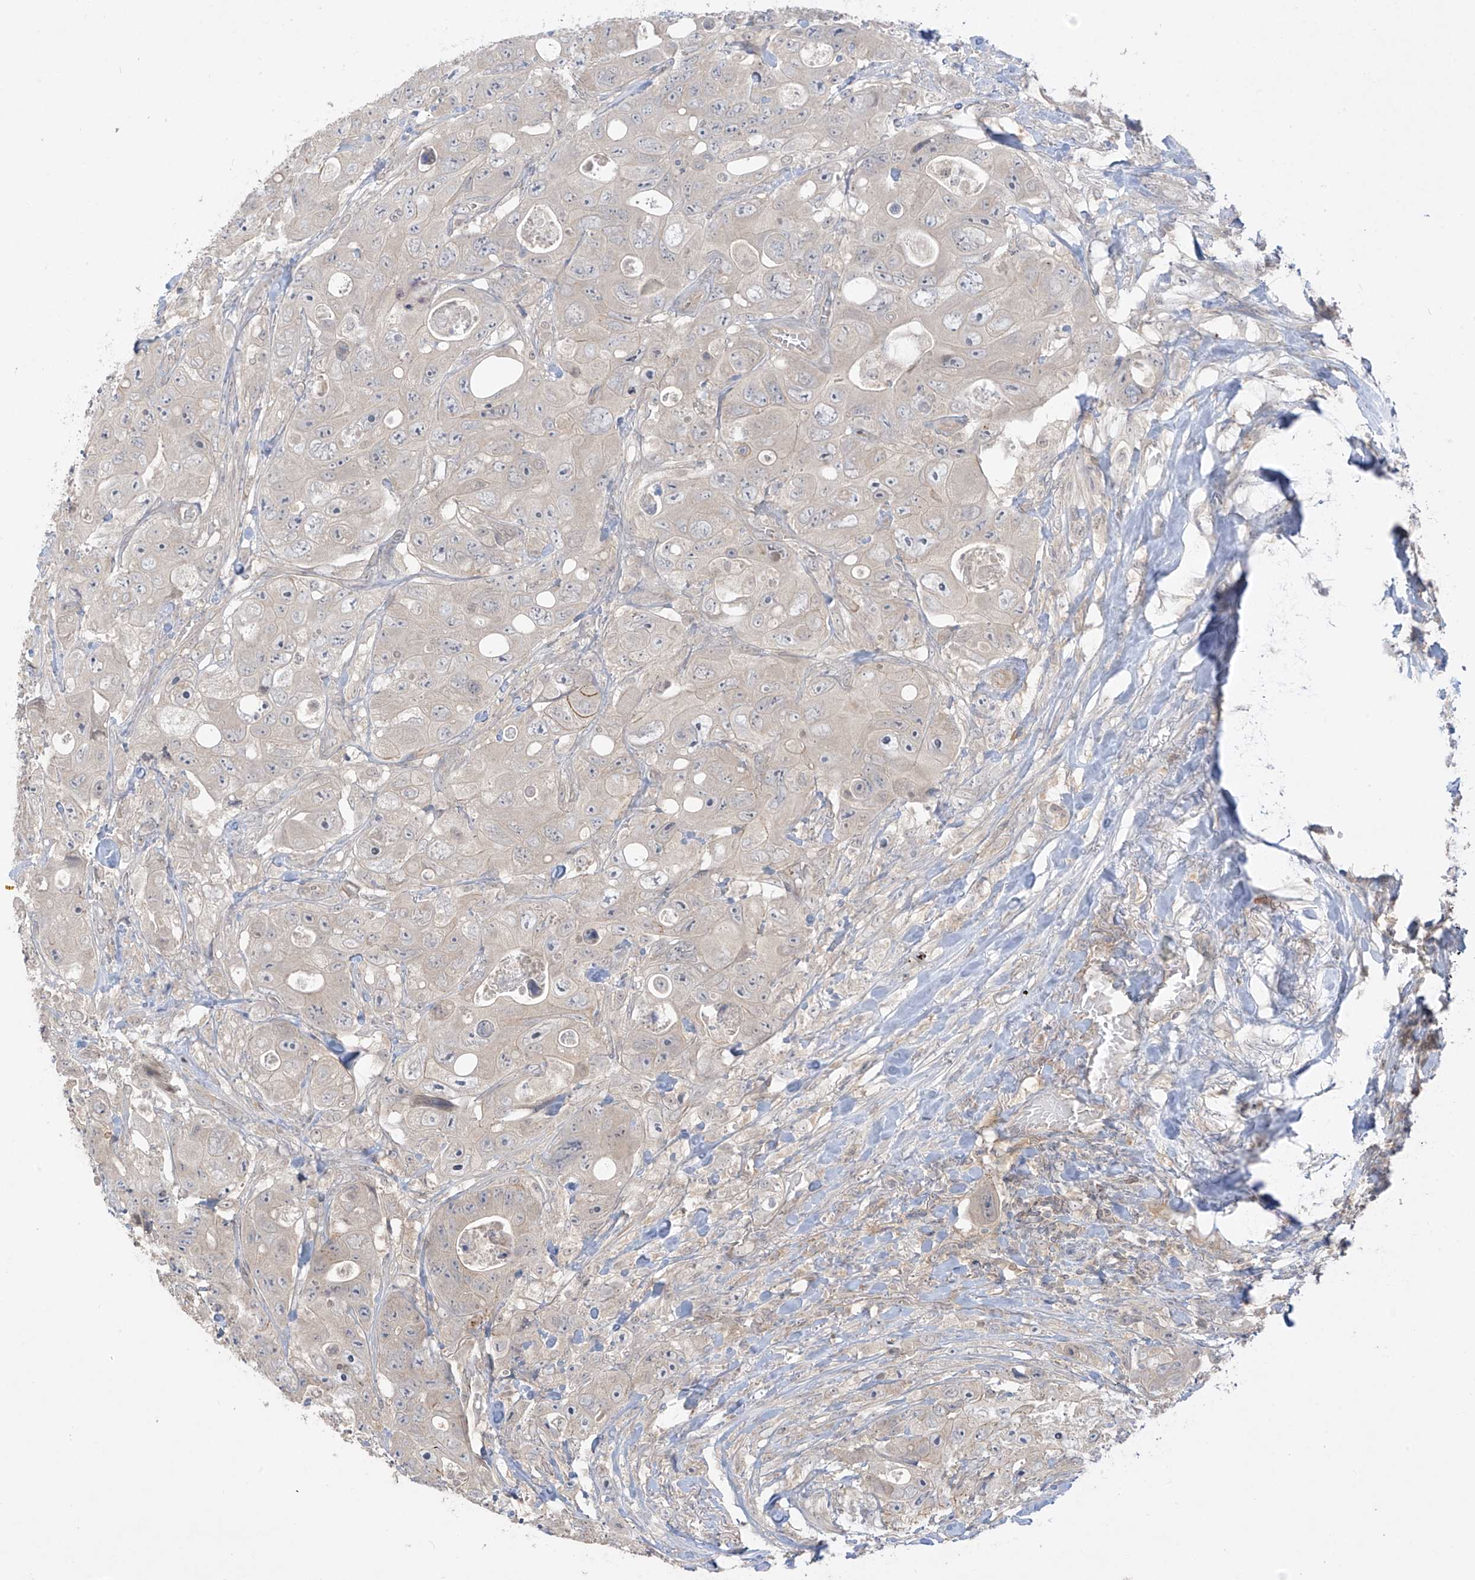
{"staining": {"intensity": "negative", "quantity": "none", "location": "none"}, "tissue": "colorectal cancer", "cell_type": "Tumor cells", "image_type": "cancer", "snomed": [{"axis": "morphology", "description": "Adenocarcinoma, NOS"}, {"axis": "topography", "description": "Colon"}], "caption": "Adenocarcinoma (colorectal) stained for a protein using immunohistochemistry (IHC) shows no staining tumor cells.", "gene": "ANGEL2", "patient": {"sex": "female", "age": 46}}